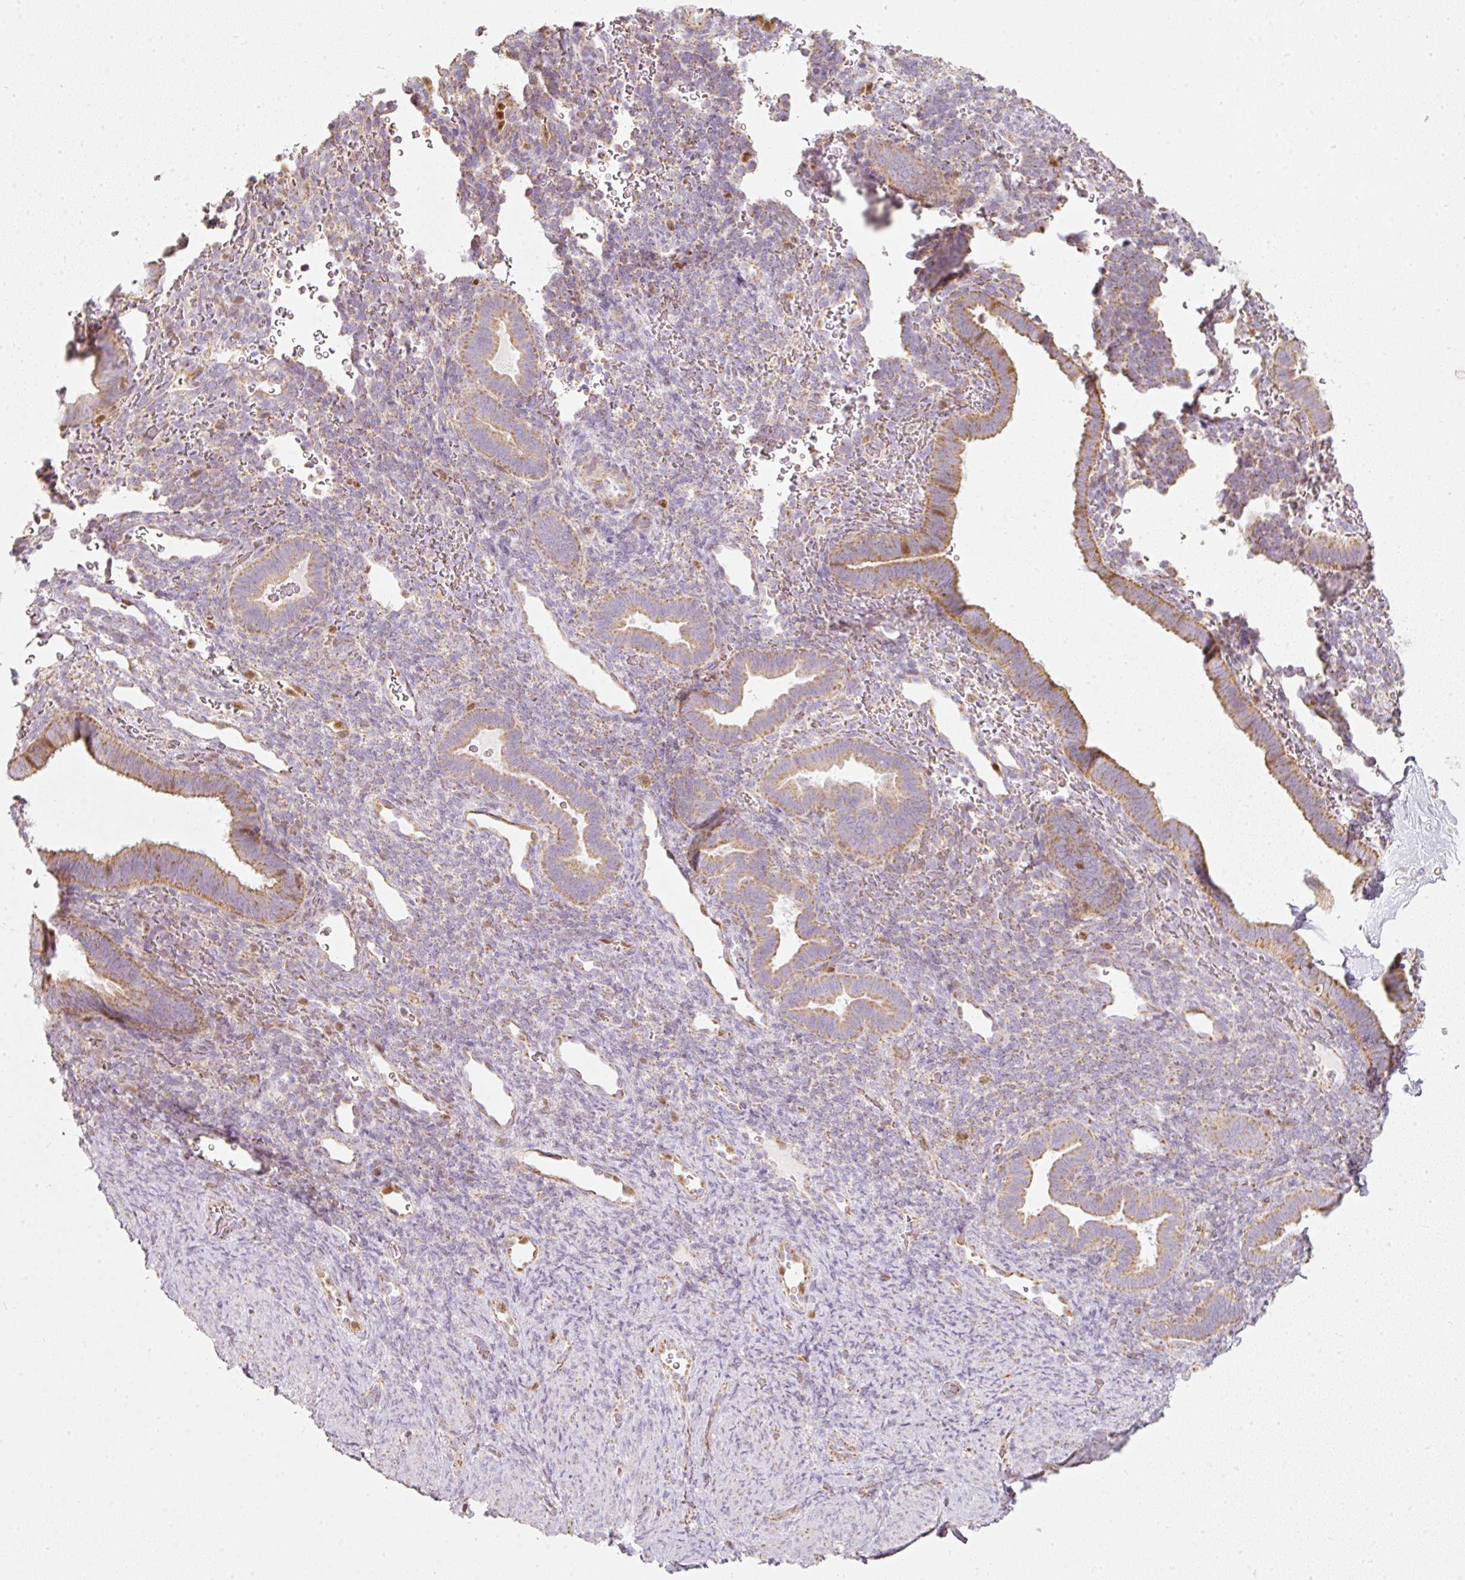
{"staining": {"intensity": "moderate", "quantity": "<25%", "location": "cytoplasmic/membranous,nuclear"}, "tissue": "endometrium", "cell_type": "Cells in endometrial stroma", "image_type": "normal", "snomed": [{"axis": "morphology", "description": "Normal tissue, NOS"}, {"axis": "topography", "description": "Endometrium"}], "caption": "Normal endometrium was stained to show a protein in brown. There is low levels of moderate cytoplasmic/membranous,nuclear positivity in about <25% of cells in endometrial stroma. The protein is stained brown, and the nuclei are stained in blue (DAB IHC with brightfield microscopy, high magnification).", "gene": "DUT", "patient": {"sex": "female", "age": 34}}